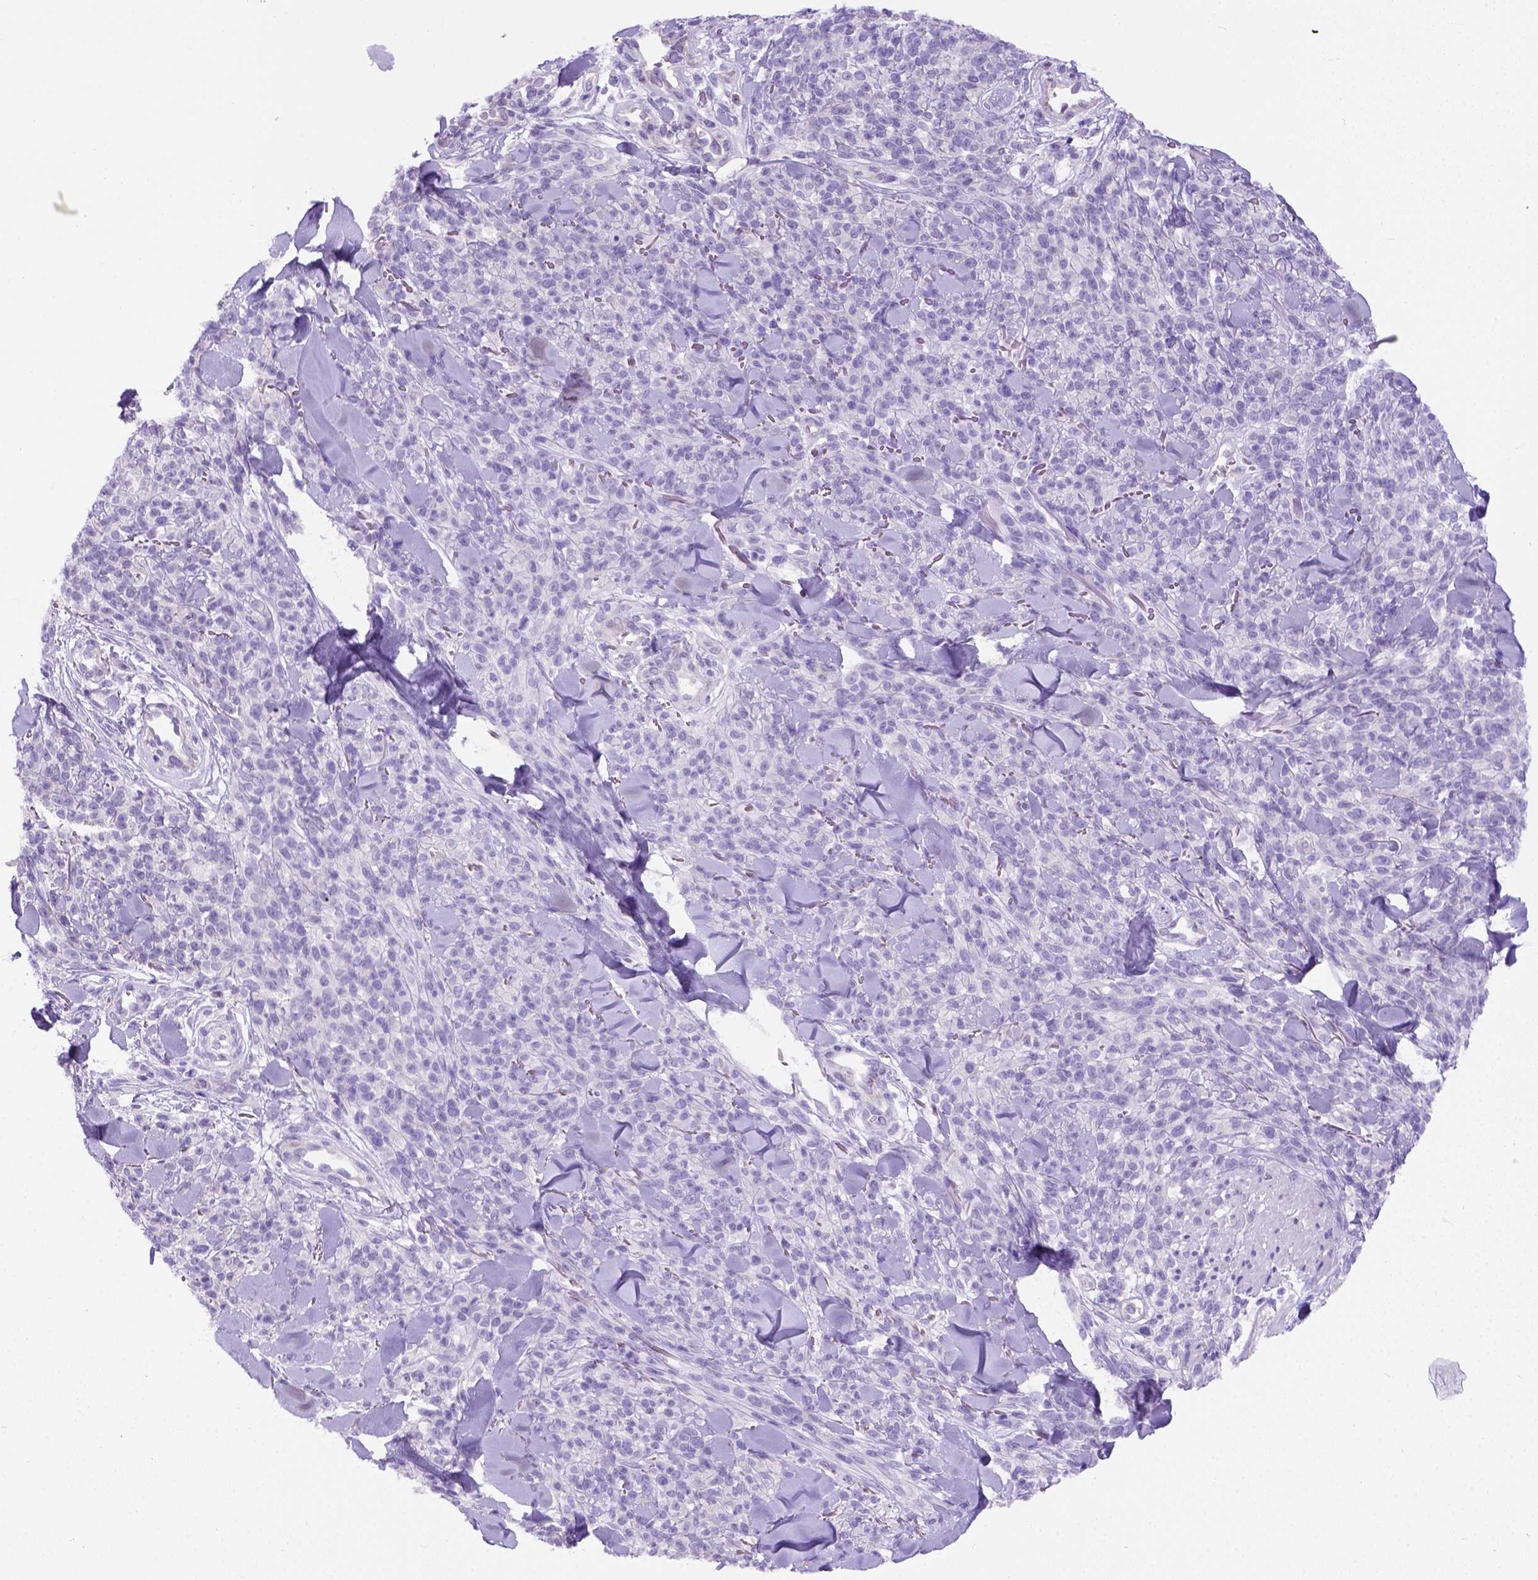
{"staining": {"intensity": "negative", "quantity": "none", "location": "none"}, "tissue": "melanoma", "cell_type": "Tumor cells", "image_type": "cancer", "snomed": [{"axis": "morphology", "description": "Malignant melanoma, NOS"}, {"axis": "topography", "description": "Skin"}, {"axis": "topography", "description": "Skin of trunk"}], "caption": "Immunohistochemical staining of human melanoma exhibits no significant staining in tumor cells.", "gene": "FOXI1", "patient": {"sex": "male", "age": 74}}